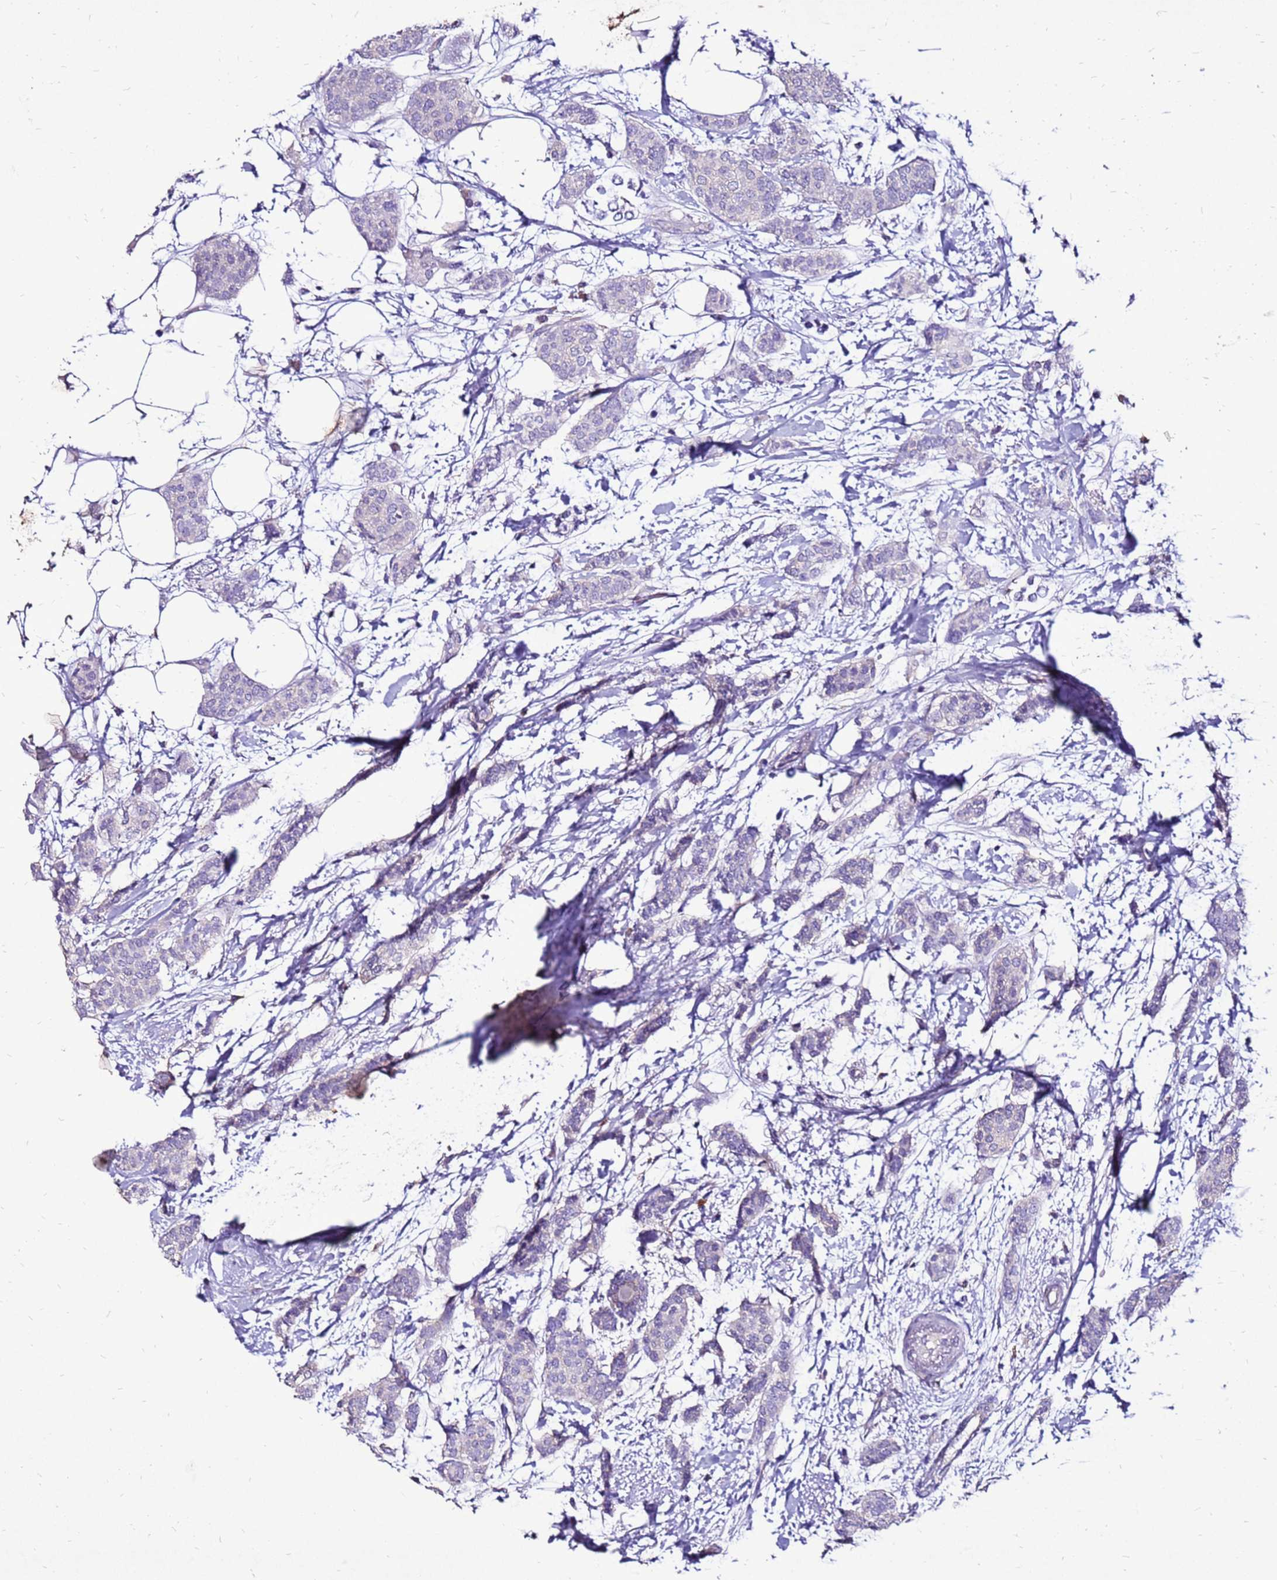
{"staining": {"intensity": "negative", "quantity": "none", "location": "none"}, "tissue": "breast cancer", "cell_type": "Tumor cells", "image_type": "cancer", "snomed": [{"axis": "morphology", "description": "Duct carcinoma"}, {"axis": "topography", "description": "Breast"}], "caption": "Tumor cells are negative for protein expression in human infiltrating ductal carcinoma (breast). Nuclei are stained in blue.", "gene": "TMEM106C", "patient": {"sex": "female", "age": 72}}